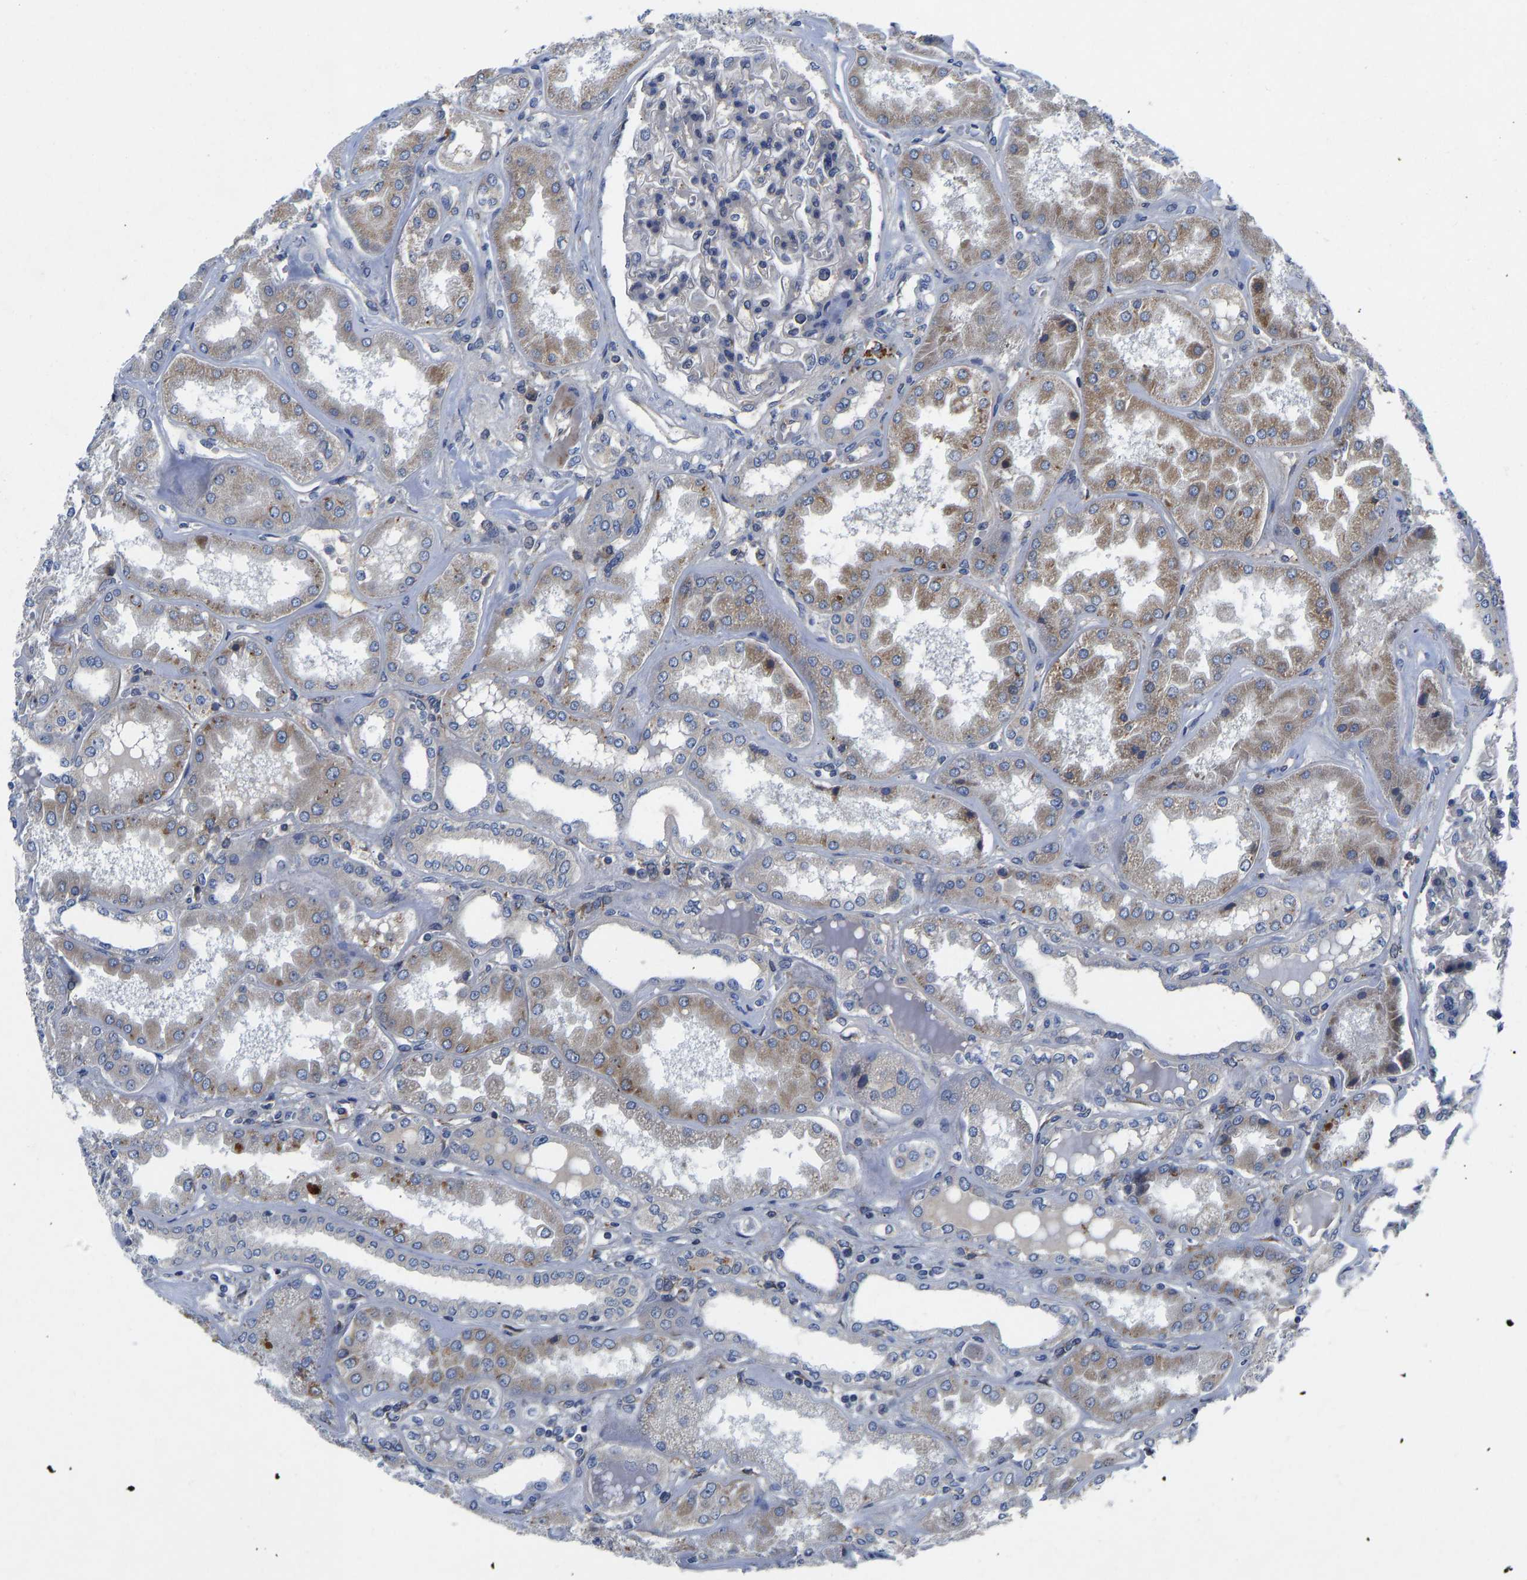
{"staining": {"intensity": "negative", "quantity": "none", "location": "none"}, "tissue": "kidney", "cell_type": "Cells in glomeruli", "image_type": "normal", "snomed": [{"axis": "morphology", "description": "Normal tissue, NOS"}, {"axis": "topography", "description": "Kidney"}], "caption": "Human kidney stained for a protein using immunohistochemistry shows no positivity in cells in glomeruli.", "gene": "FRRS1", "patient": {"sex": "female", "age": 56}}